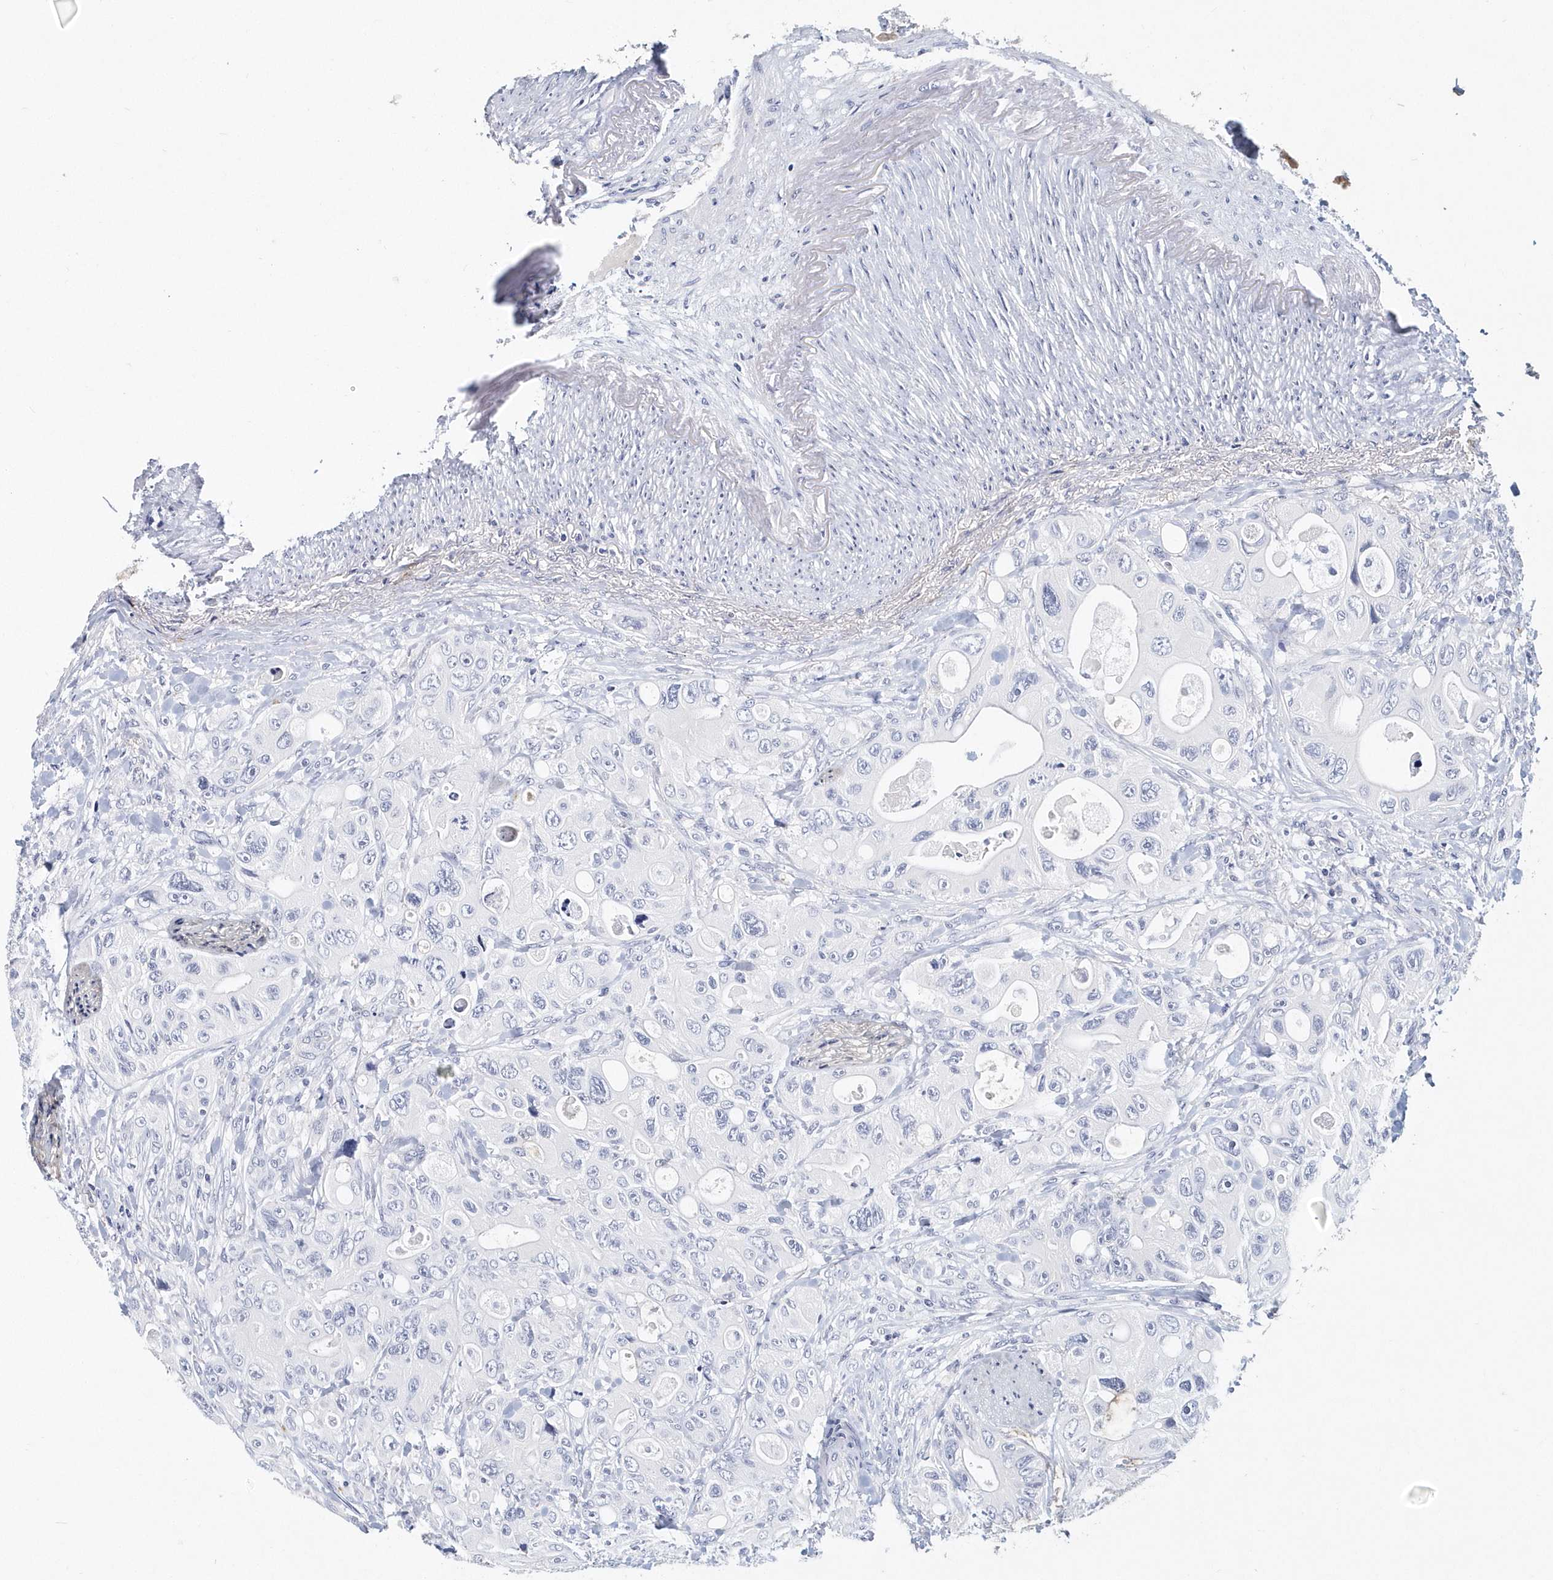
{"staining": {"intensity": "negative", "quantity": "none", "location": "none"}, "tissue": "colorectal cancer", "cell_type": "Tumor cells", "image_type": "cancer", "snomed": [{"axis": "morphology", "description": "Adenocarcinoma, NOS"}, {"axis": "topography", "description": "Colon"}], "caption": "Immunohistochemistry (IHC) histopathology image of neoplastic tissue: colorectal adenocarcinoma stained with DAB (3,3'-diaminobenzidine) exhibits no significant protein expression in tumor cells.", "gene": "ITGA2B", "patient": {"sex": "female", "age": 46}}